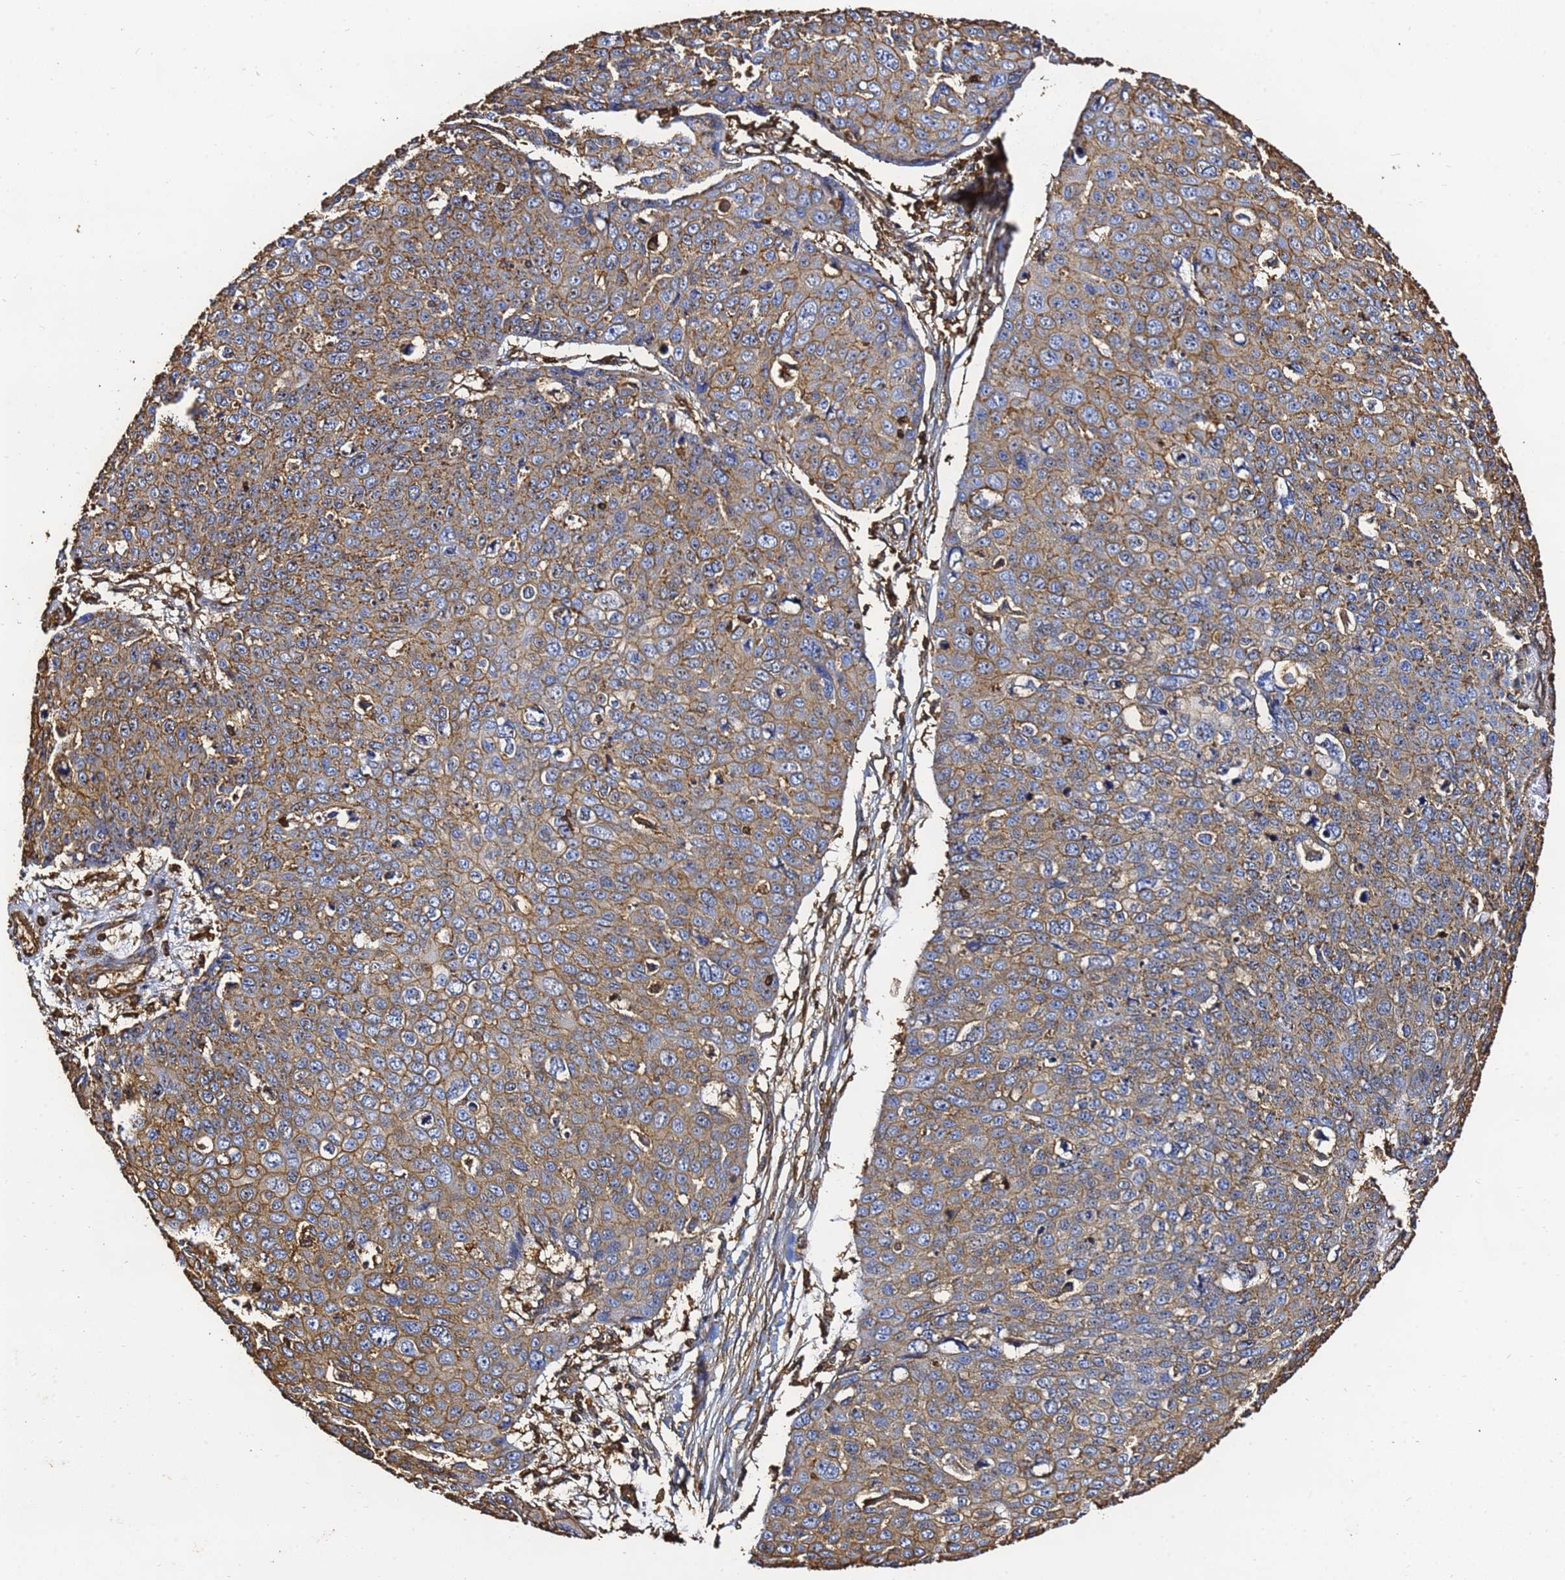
{"staining": {"intensity": "moderate", "quantity": "25%-75%", "location": "cytoplasmic/membranous"}, "tissue": "skin cancer", "cell_type": "Tumor cells", "image_type": "cancer", "snomed": [{"axis": "morphology", "description": "Squamous cell carcinoma, NOS"}, {"axis": "topography", "description": "Skin"}], "caption": "Squamous cell carcinoma (skin) stained with a protein marker exhibits moderate staining in tumor cells.", "gene": "ACTB", "patient": {"sex": "male", "age": 71}}